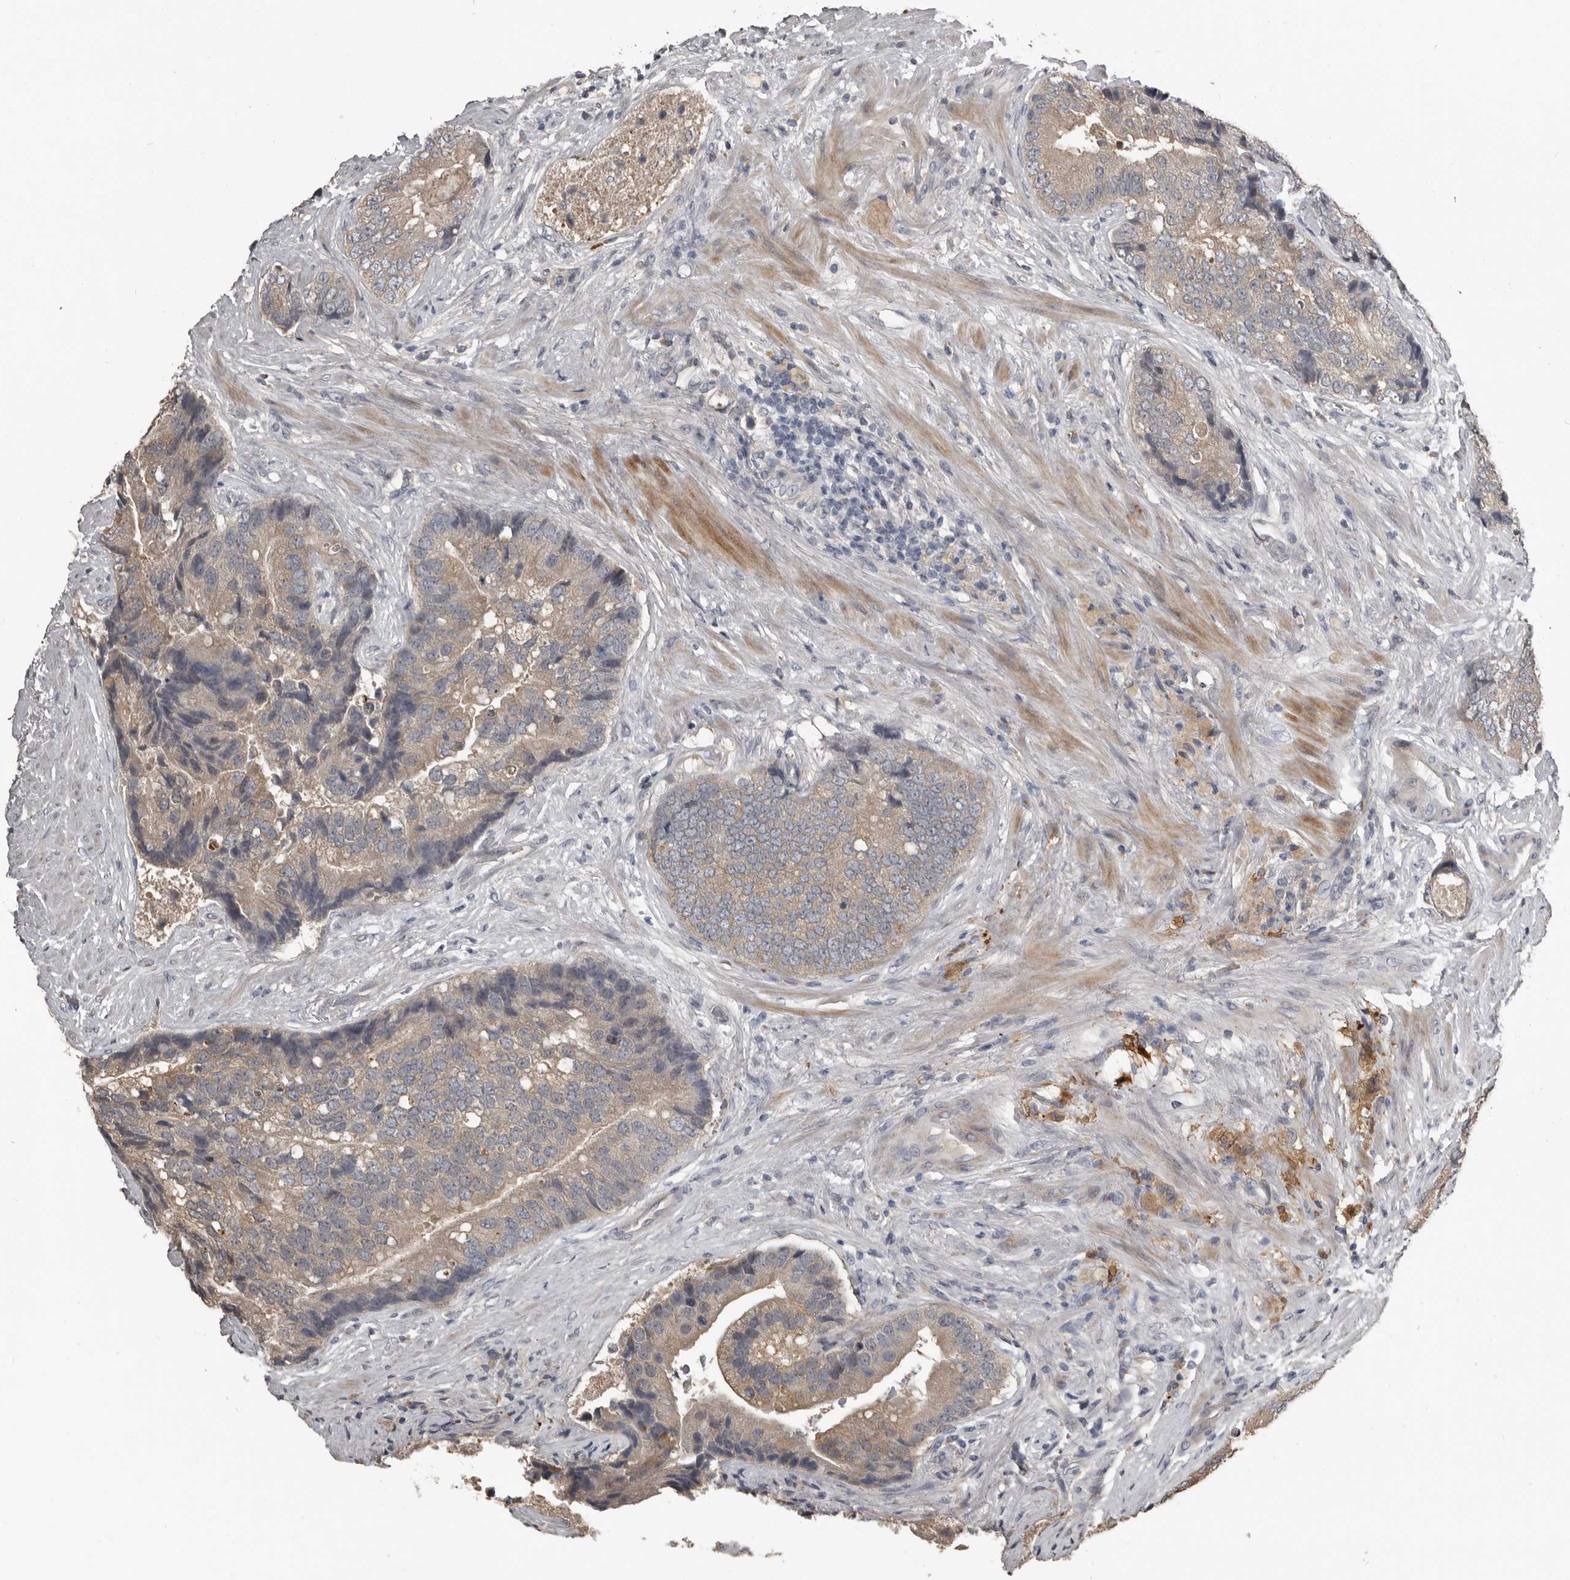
{"staining": {"intensity": "moderate", "quantity": ">75%", "location": "cytoplasmic/membranous"}, "tissue": "prostate cancer", "cell_type": "Tumor cells", "image_type": "cancer", "snomed": [{"axis": "morphology", "description": "Adenocarcinoma, High grade"}, {"axis": "topography", "description": "Prostate"}], "caption": "Prostate cancer (high-grade adenocarcinoma) tissue exhibits moderate cytoplasmic/membranous positivity in approximately >75% of tumor cells", "gene": "KCNJ8", "patient": {"sex": "male", "age": 70}}